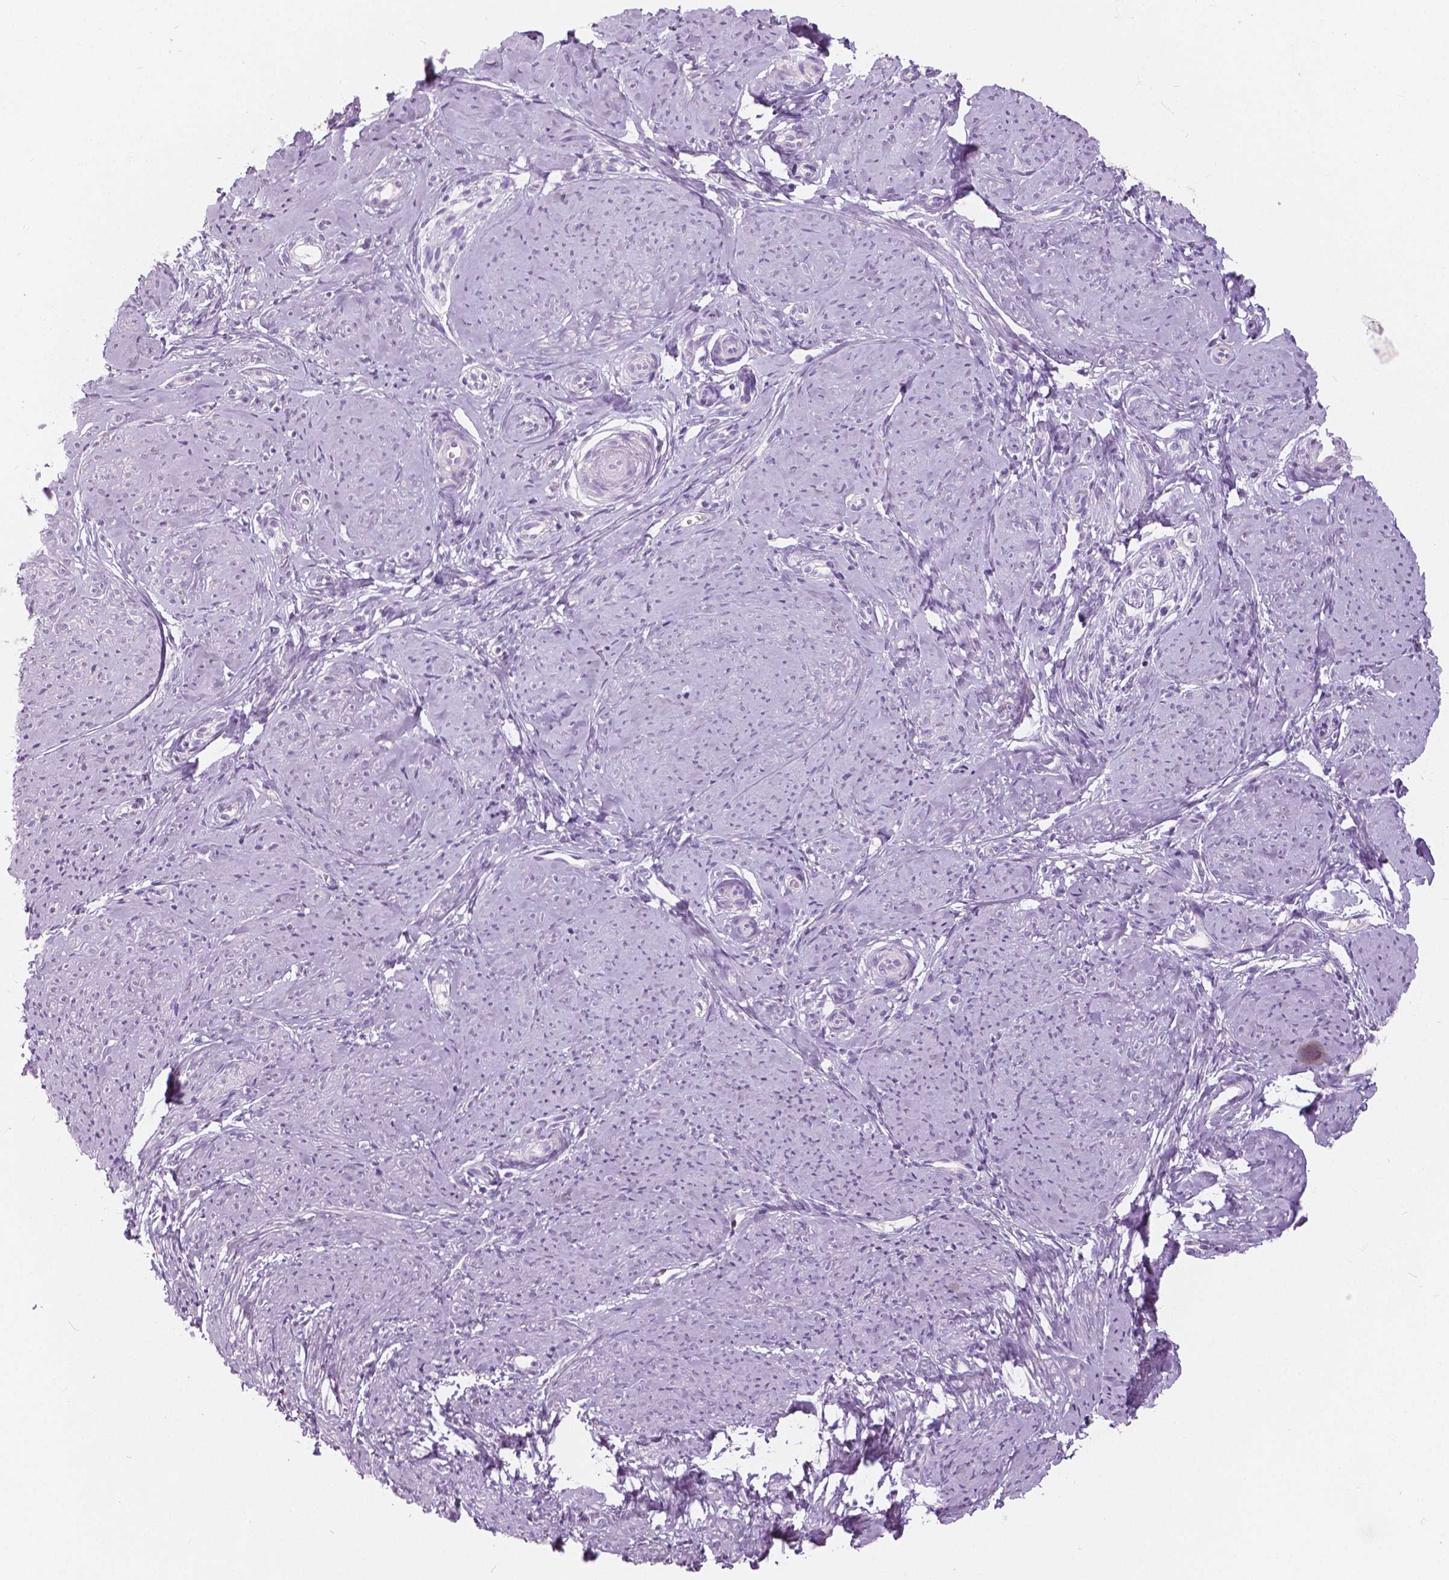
{"staining": {"intensity": "negative", "quantity": "none", "location": "none"}, "tissue": "smooth muscle", "cell_type": "Smooth muscle cells", "image_type": "normal", "snomed": [{"axis": "morphology", "description": "Normal tissue, NOS"}, {"axis": "topography", "description": "Smooth muscle"}], "caption": "High magnification brightfield microscopy of benign smooth muscle stained with DAB (3,3'-diaminobenzidine) (brown) and counterstained with hematoxylin (blue): smooth muscle cells show no significant positivity.", "gene": "CXCR2", "patient": {"sex": "female", "age": 48}}